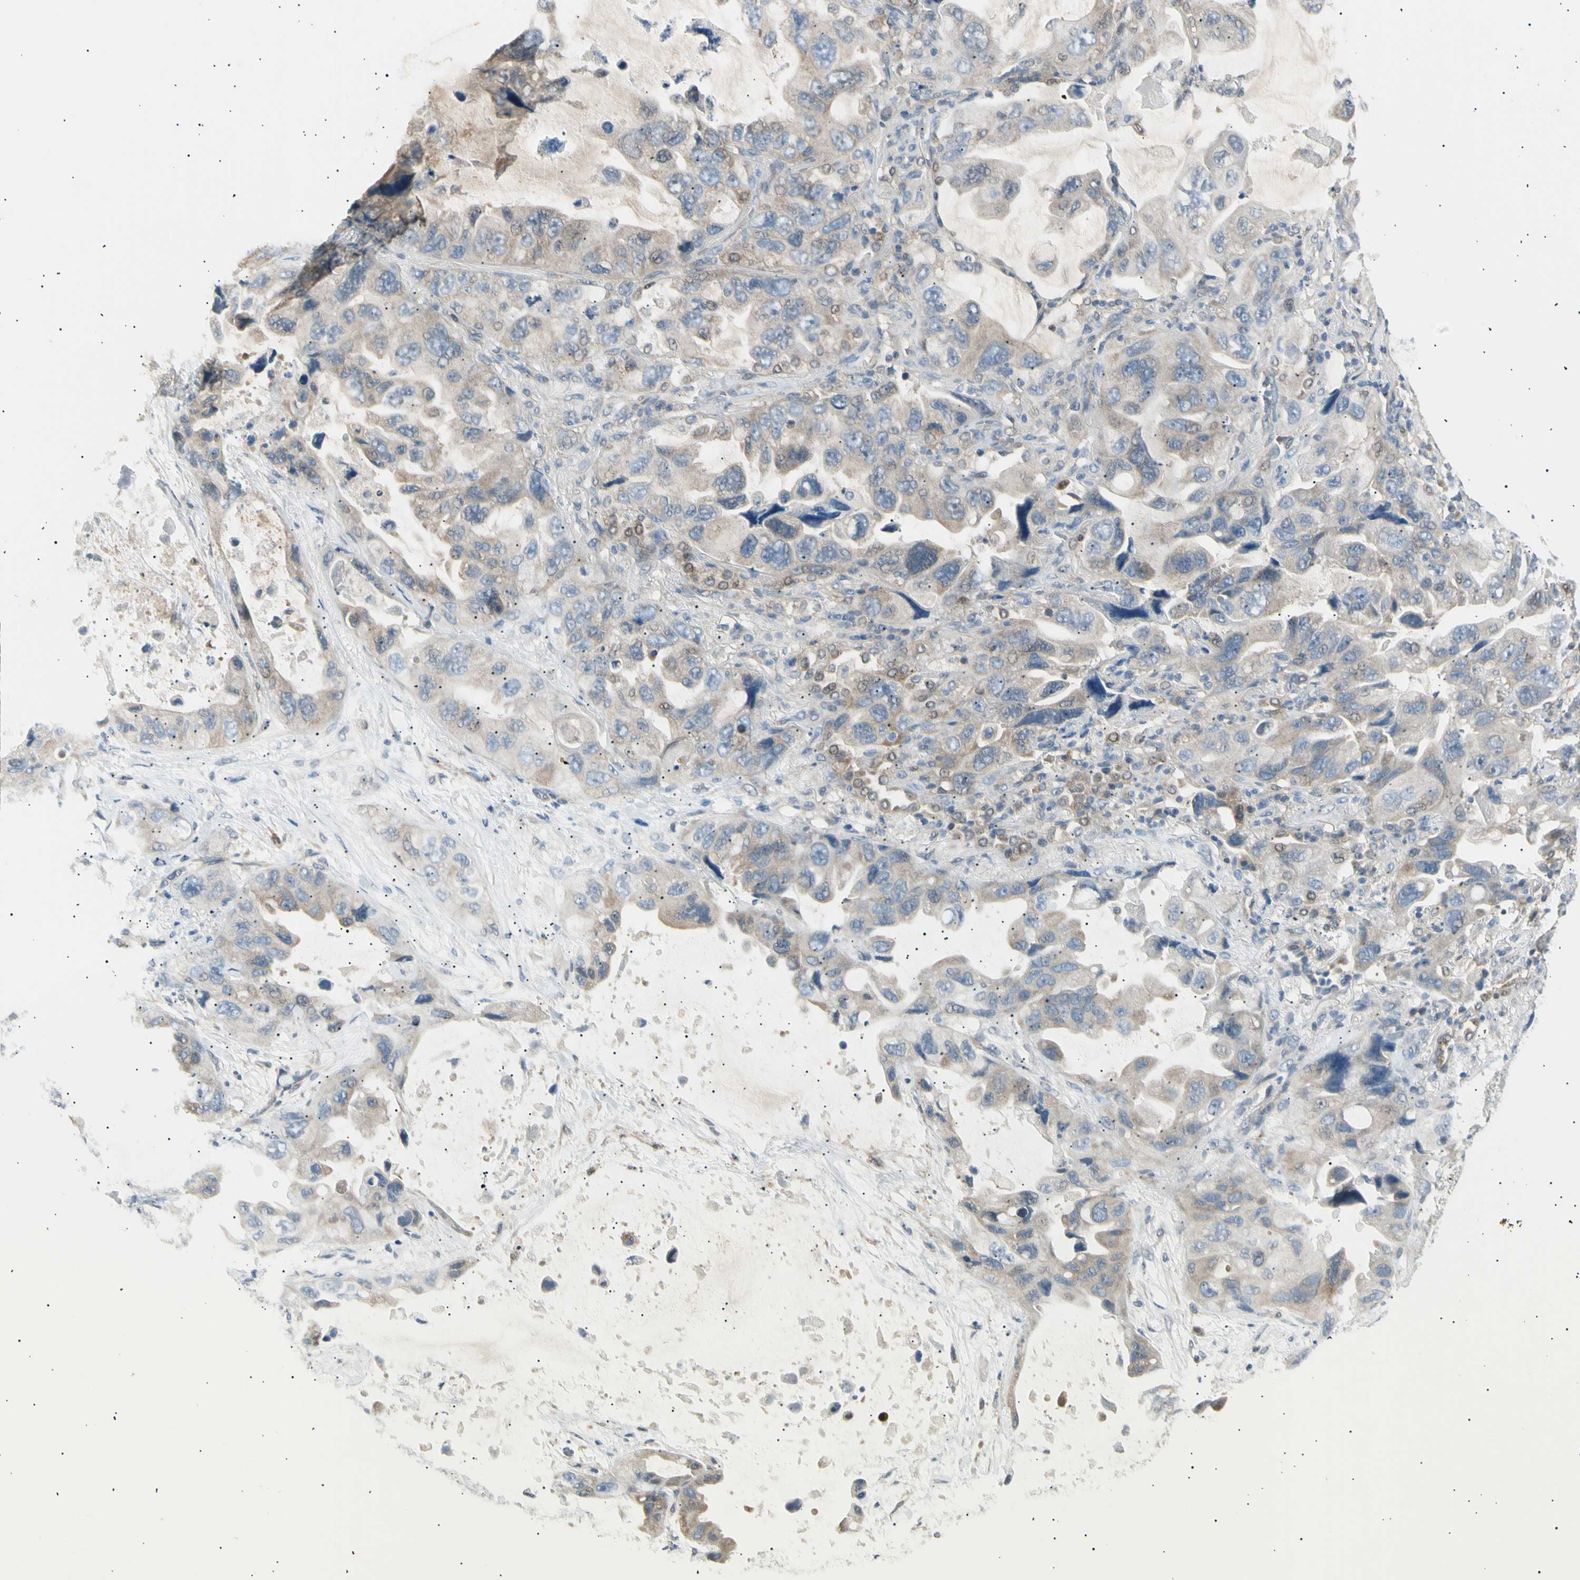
{"staining": {"intensity": "weak", "quantity": ">75%", "location": "cytoplasmic/membranous"}, "tissue": "lung cancer", "cell_type": "Tumor cells", "image_type": "cancer", "snomed": [{"axis": "morphology", "description": "Squamous cell carcinoma, NOS"}, {"axis": "topography", "description": "Lung"}], "caption": "DAB (3,3'-diaminobenzidine) immunohistochemical staining of lung squamous cell carcinoma shows weak cytoplasmic/membranous protein positivity in approximately >75% of tumor cells. (DAB IHC with brightfield microscopy, high magnification).", "gene": "LHPP", "patient": {"sex": "female", "age": 73}}